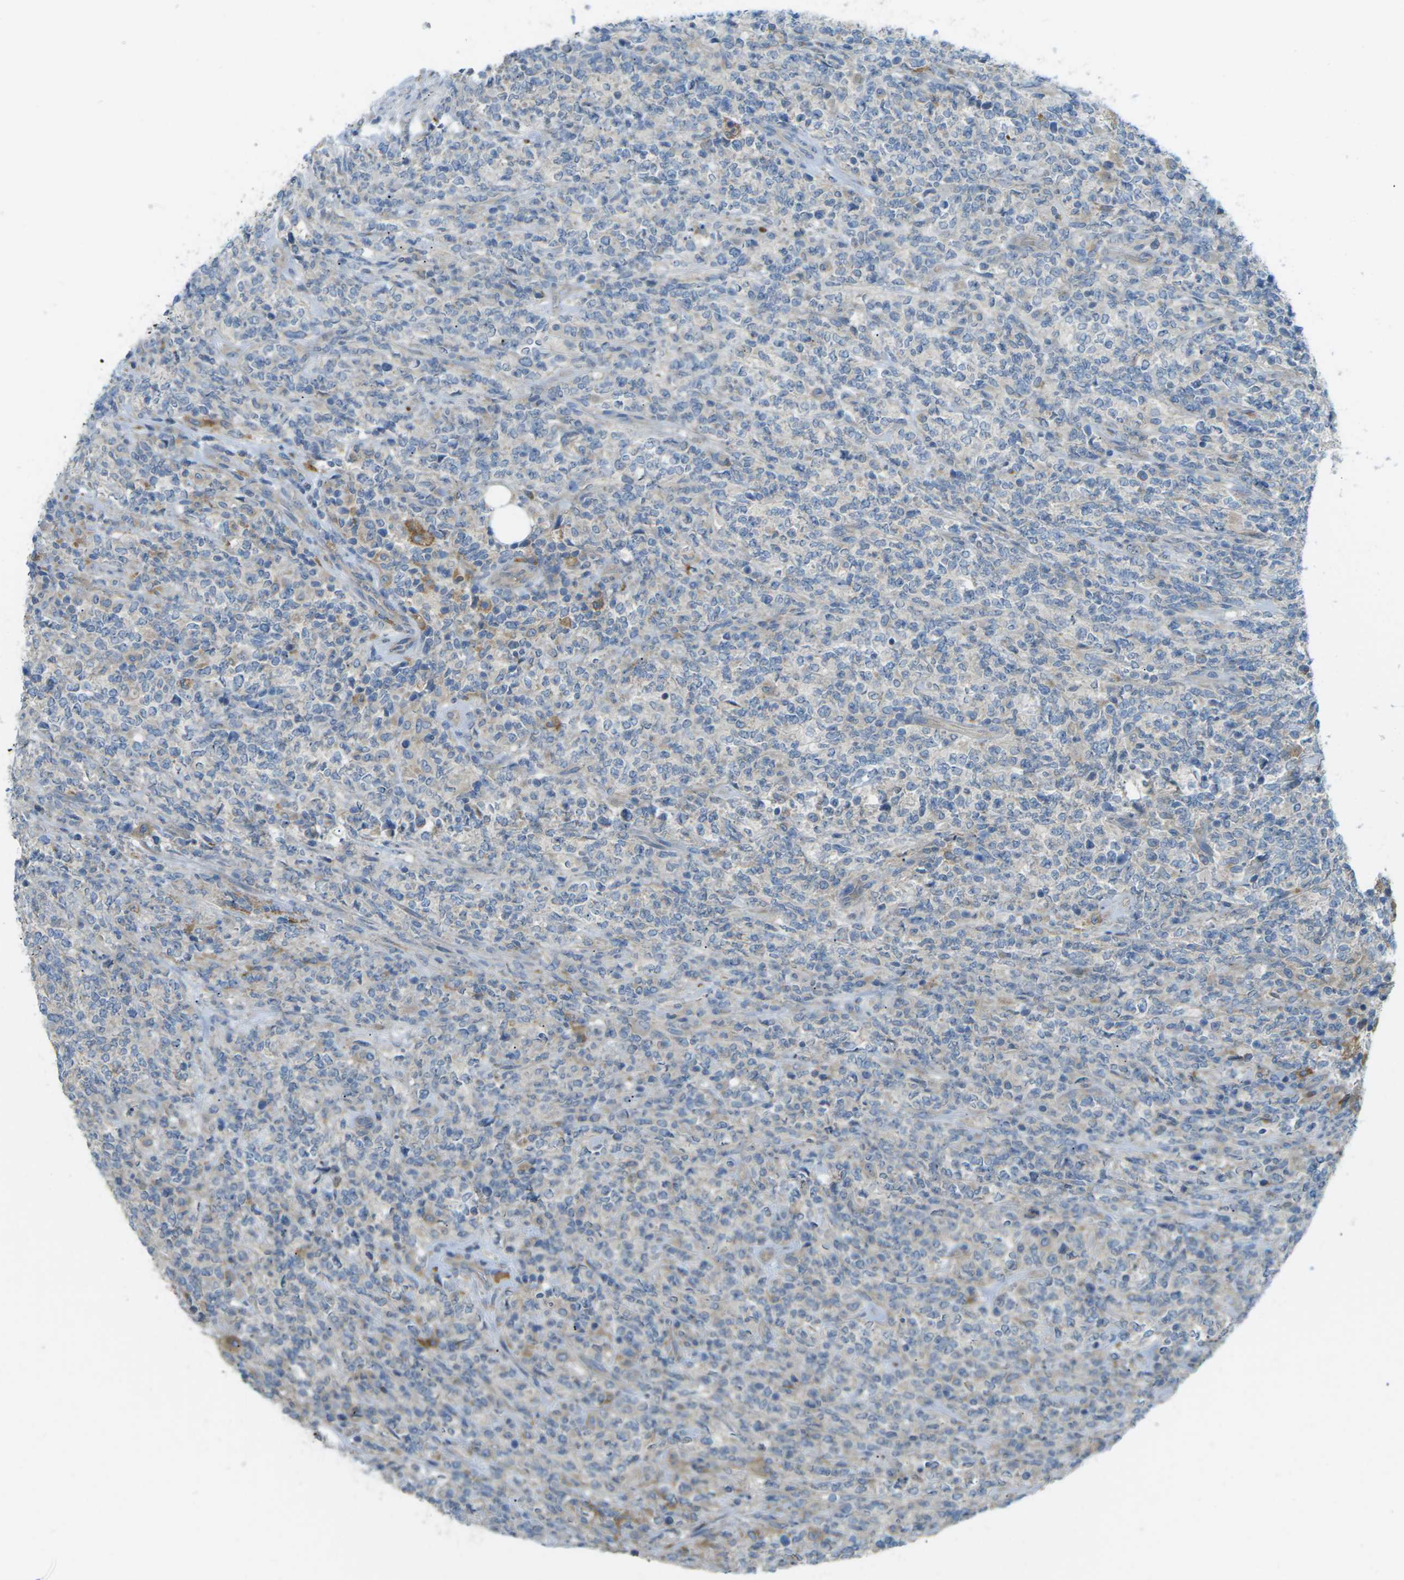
{"staining": {"intensity": "negative", "quantity": "none", "location": "none"}, "tissue": "lymphoma", "cell_type": "Tumor cells", "image_type": "cancer", "snomed": [{"axis": "morphology", "description": "Malignant lymphoma, non-Hodgkin's type, High grade"}, {"axis": "topography", "description": "Soft tissue"}], "caption": "Image shows no protein staining in tumor cells of lymphoma tissue. (Brightfield microscopy of DAB (3,3'-diaminobenzidine) IHC at high magnification).", "gene": "MYLK4", "patient": {"sex": "male", "age": 18}}